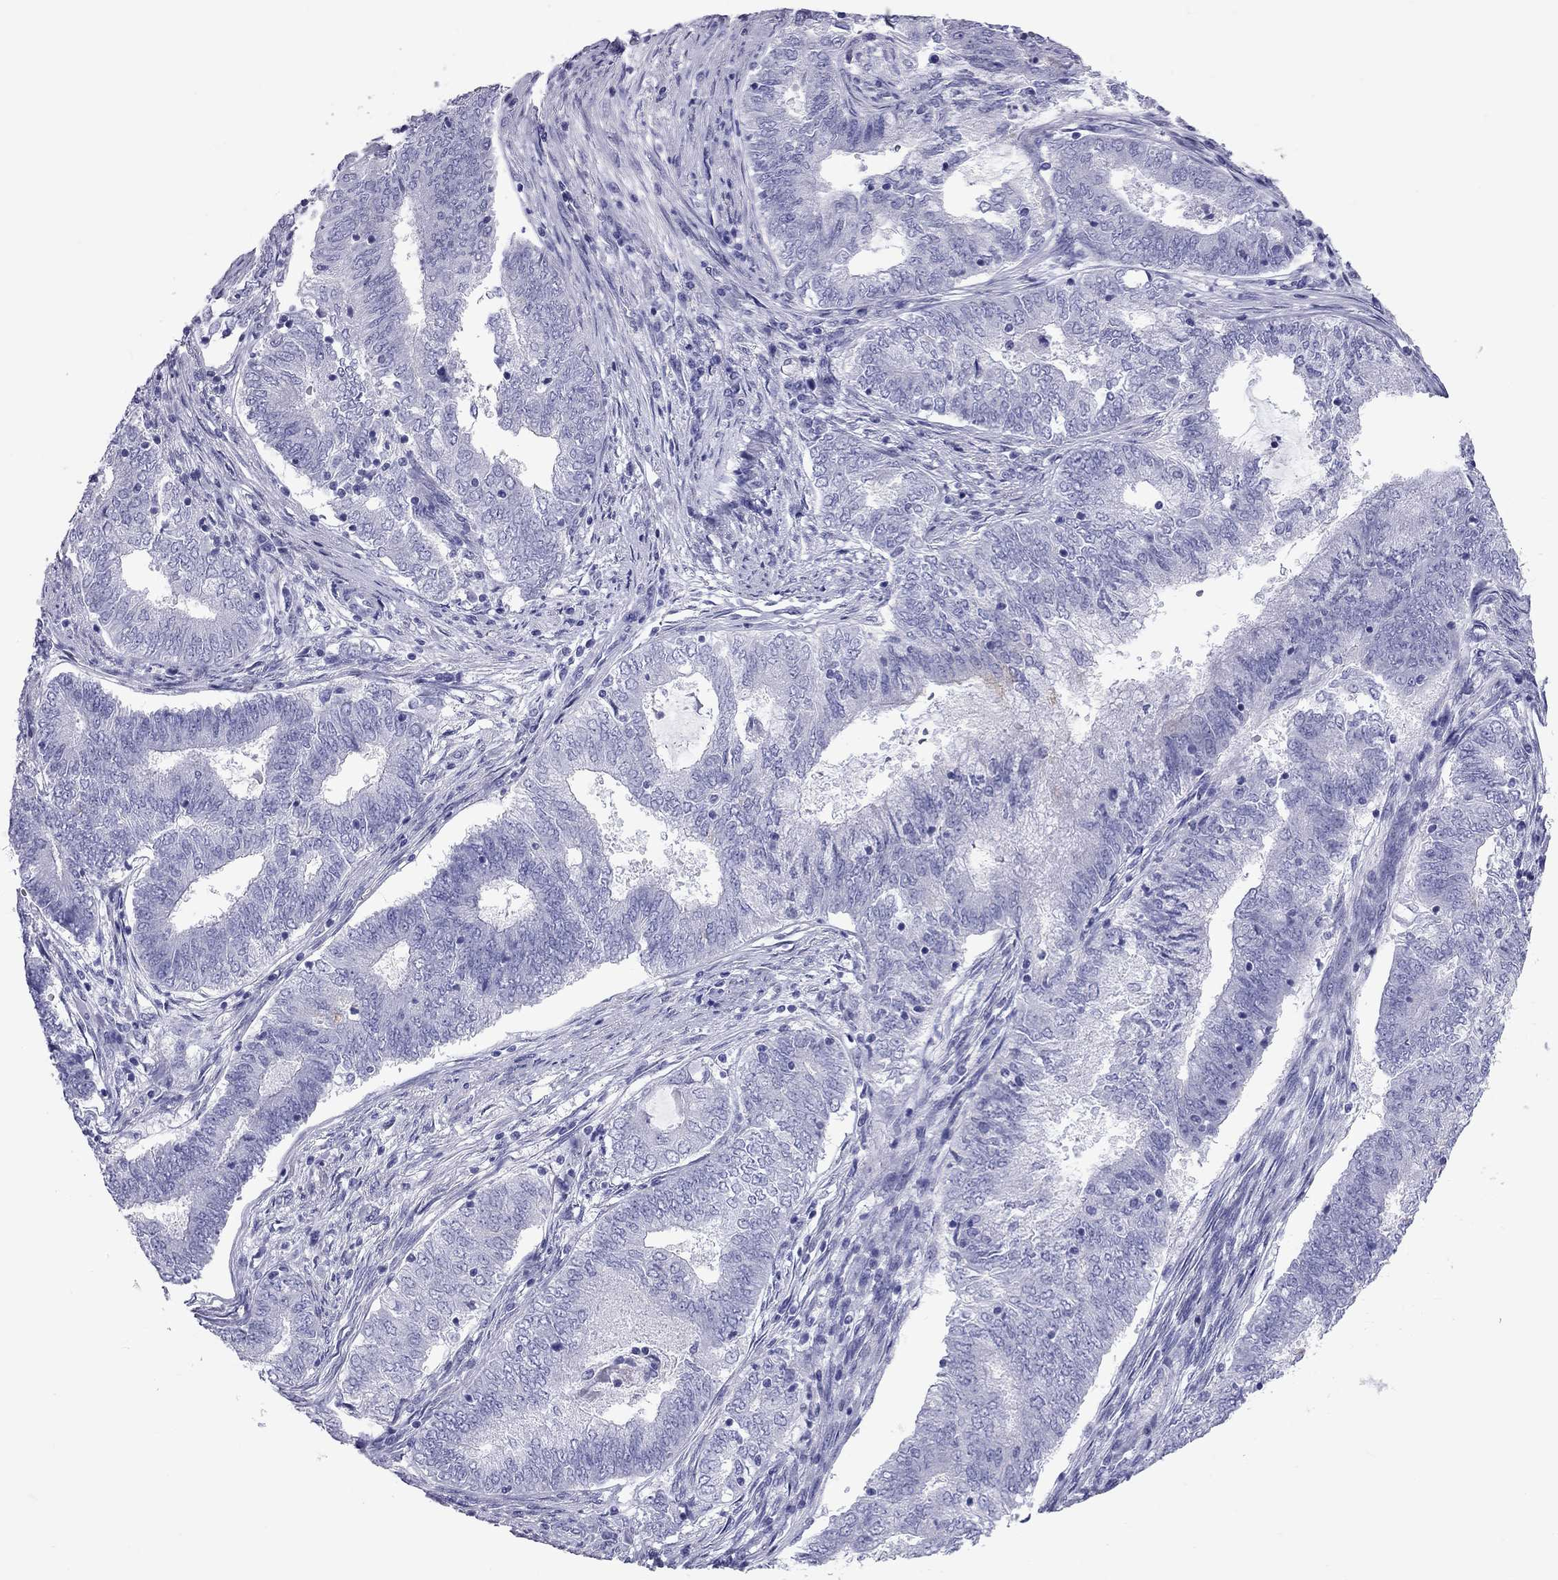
{"staining": {"intensity": "negative", "quantity": "none", "location": "none"}, "tissue": "endometrial cancer", "cell_type": "Tumor cells", "image_type": "cancer", "snomed": [{"axis": "morphology", "description": "Adenocarcinoma, NOS"}, {"axis": "topography", "description": "Endometrium"}], "caption": "The IHC image has no significant positivity in tumor cells of endometrial cancer tissue. Brightfield microscopy of immunohistochemistry stained with DAB (brown) and hematoxylin (blue), captured at high magnification.", "gene": "FSCN3", "patient": {"sex": "female", "age": 62}}